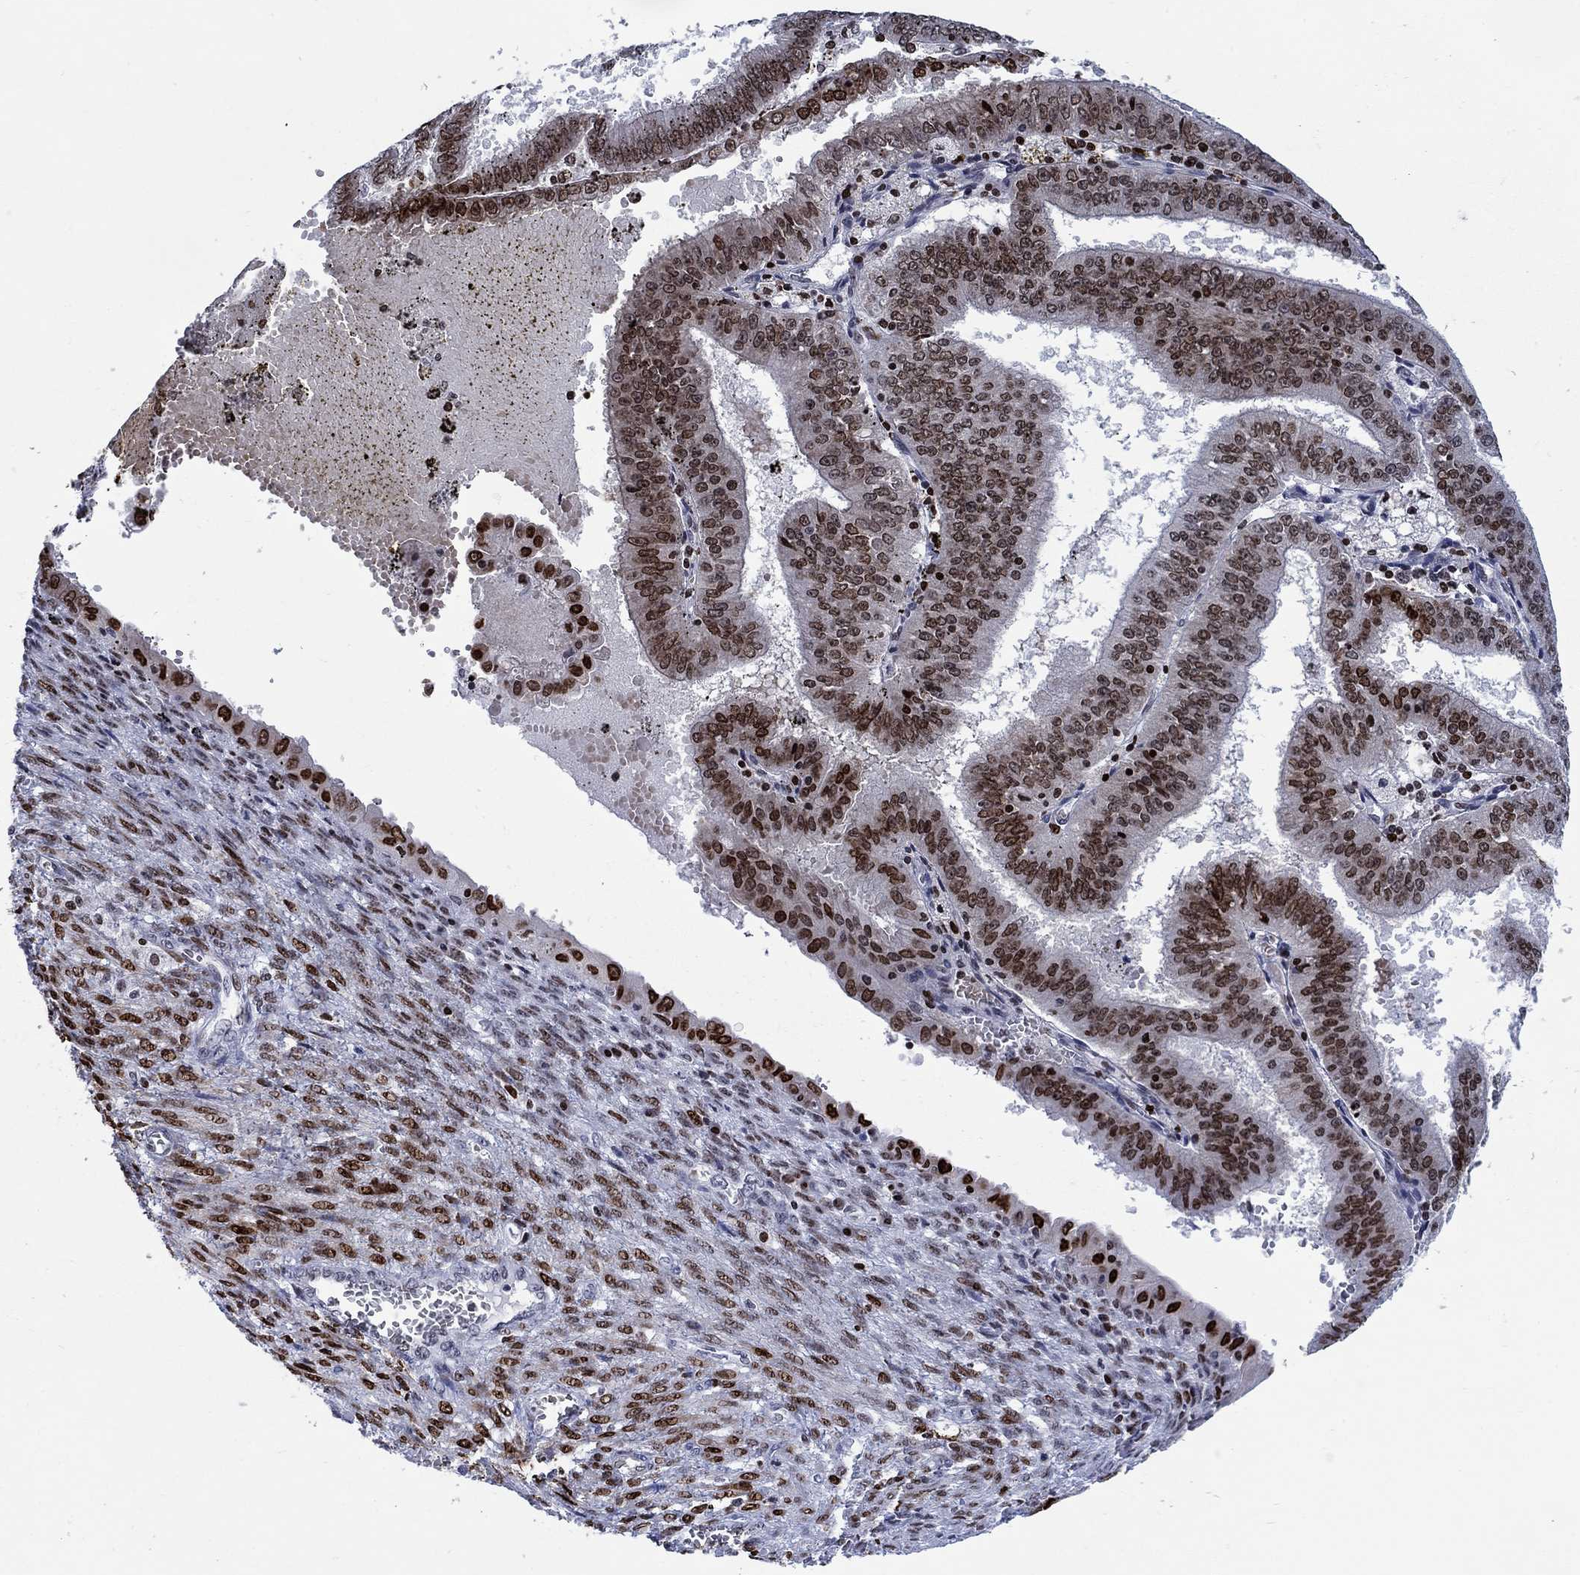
{"staining": {"intensity": "moderate", "quantity": "25%-75%", "location": "nuclear"}, "tissue": "endometrial cancer", "cell_type": "Tumor cells", "image_type": "cancer", "snomed": [{"axis": "morphology", "description": "Adenocarcinoma, NOS"}, {"axis": "topography", "description": "Endometrium"}], "caption": "DAB (3,3'-diaminobenzidine) immunohistochemical staining of adenocarcinoma (endometrial) exhibits moderate nuclear protein positivity in about 25%-75% of tumor cells.", "gene": "HMGA1", "patient": {"sex": "female", "age": 66}}